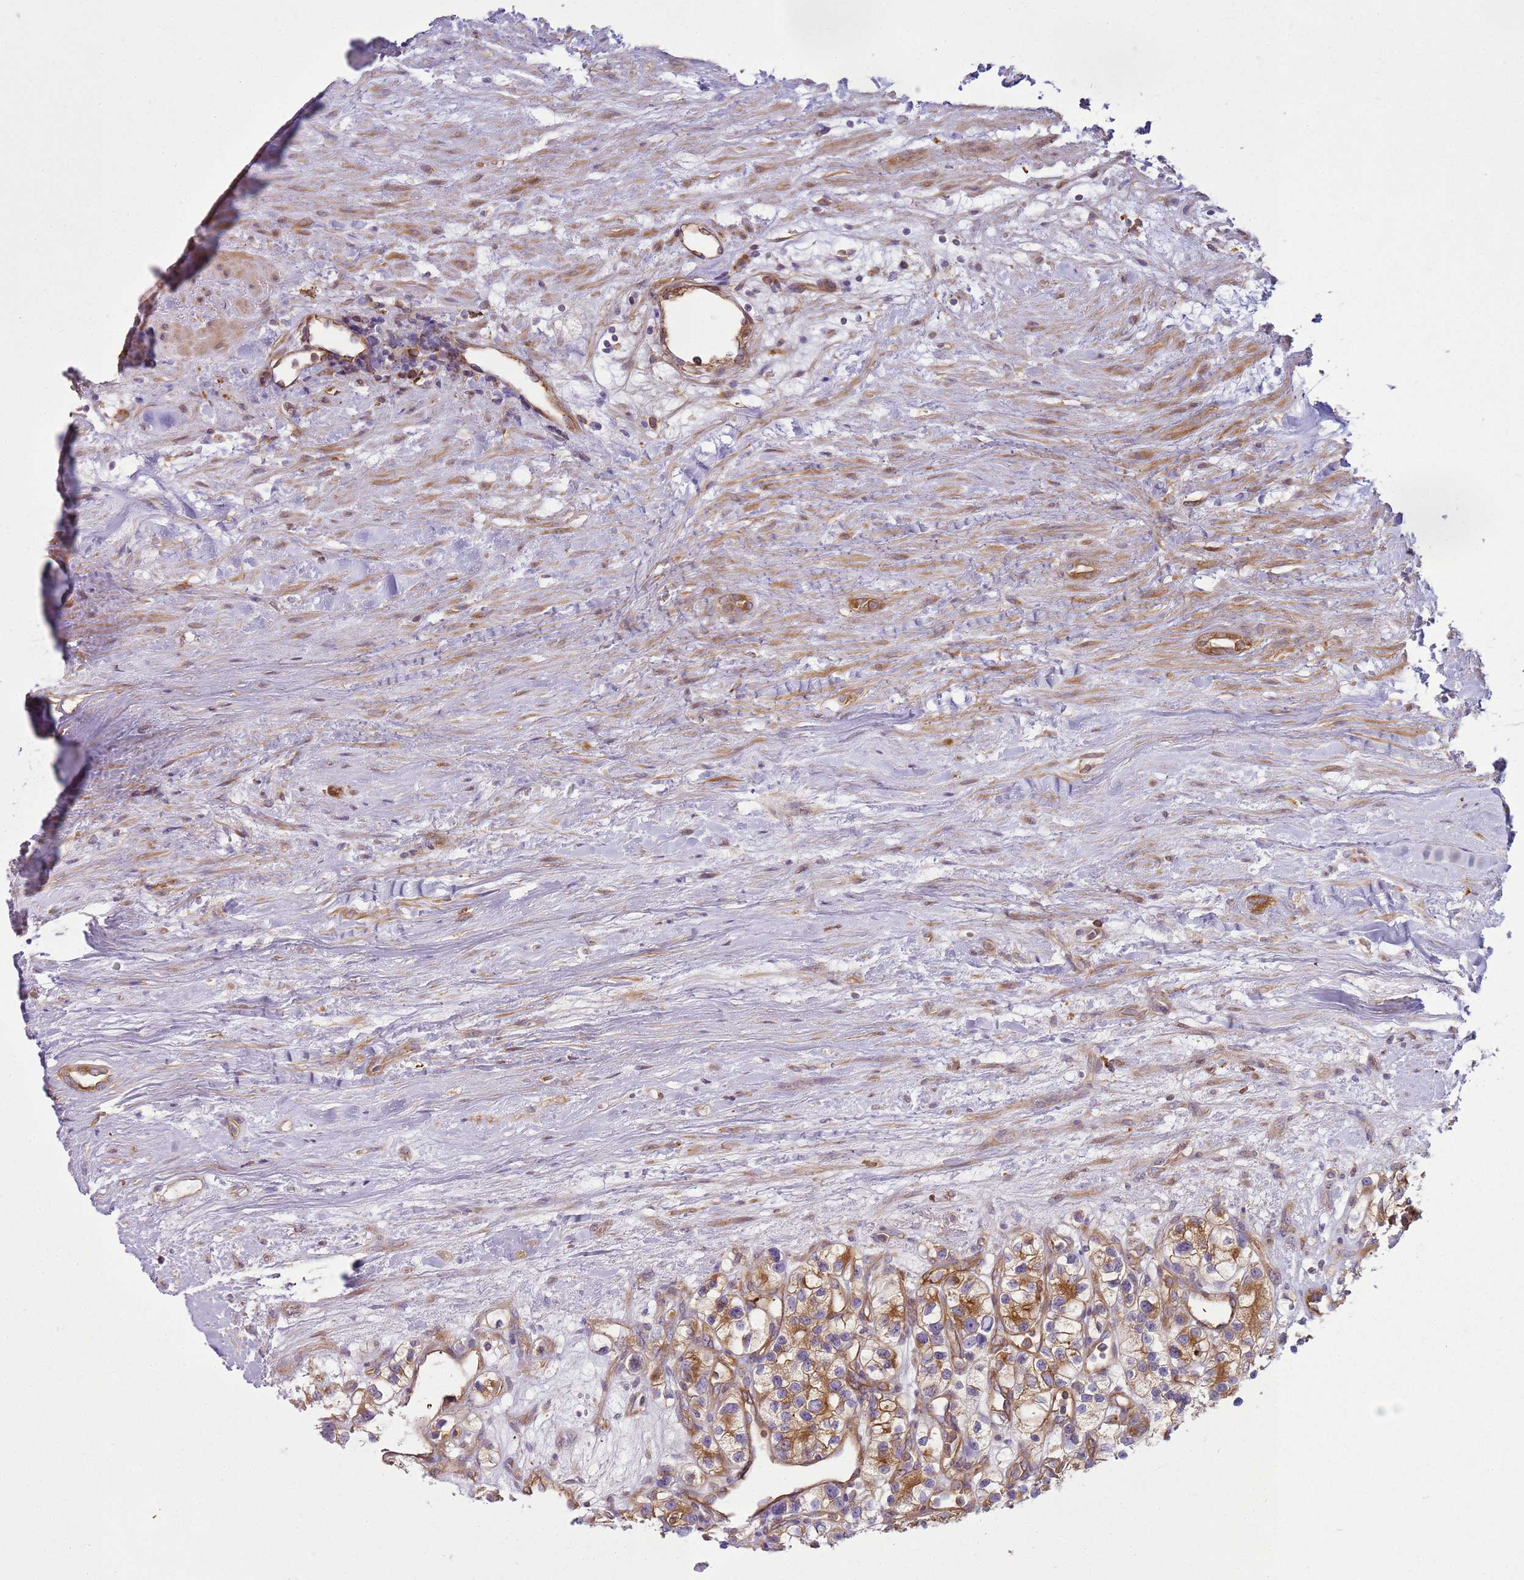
{"staining": {"intensity": "moderate", "quantity": ">75%", "location": "cytoplasmic/membranous"}, "tissue": "renal cancer", "cell_type": "Tumor cells", "image_type": "cancer", "snomed": [{"axis": "morphology", "description": "Adenocarcinoma, NOS"}, {"axis": "topography", "description": "Kidney"}], "caption": "Immunohistochemical staining of human adenocarcinoma (renal) demonstrates moderate cytoplasmic/membranous protein positivity in approximately >75% of tumor cells.", "gene": "SNX21", "patient": {"sex": "female", "age": 57}}